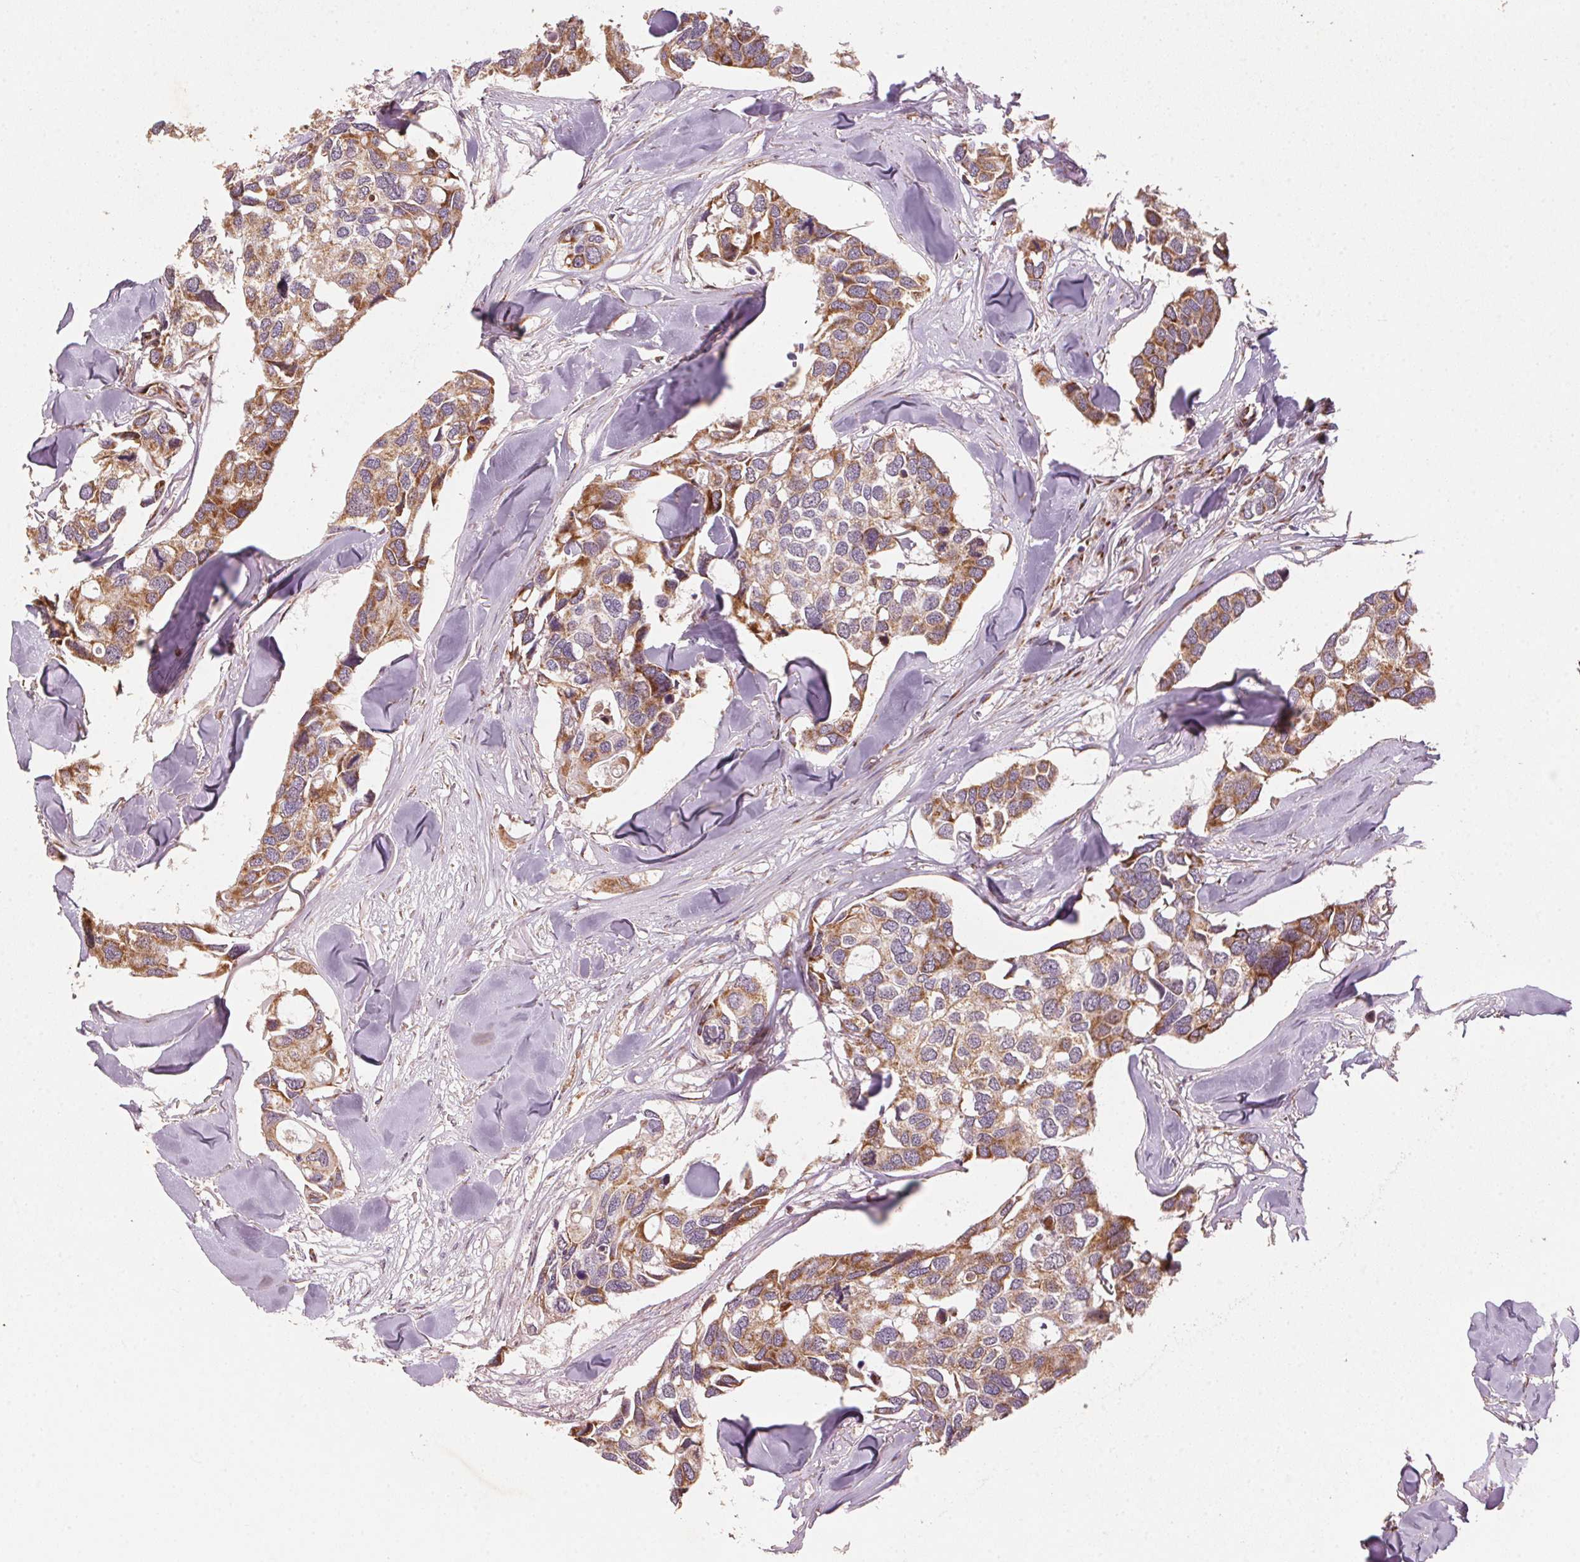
{"staining": {"intensity": "moderate", "quantity": ">75%", "location": "cytoplasmic/membranous"}, "tissue": "breast cancer", "cell_type": "Tumor cells", "image_type": "cancer", "snomed": [{"axis": "morphology", "description": "Duct carcinoma"}, {"axis": "topography", "description": "Breast"}], "caption": "Protein expression analysis of infiltrating ductal carcinoma (breast) shows moderate cytoplasmic/membranous positivity in approximately >75% of tumor cells.", "gene": "TOMM70", "patient": {"sex": "female", "age": 83}}